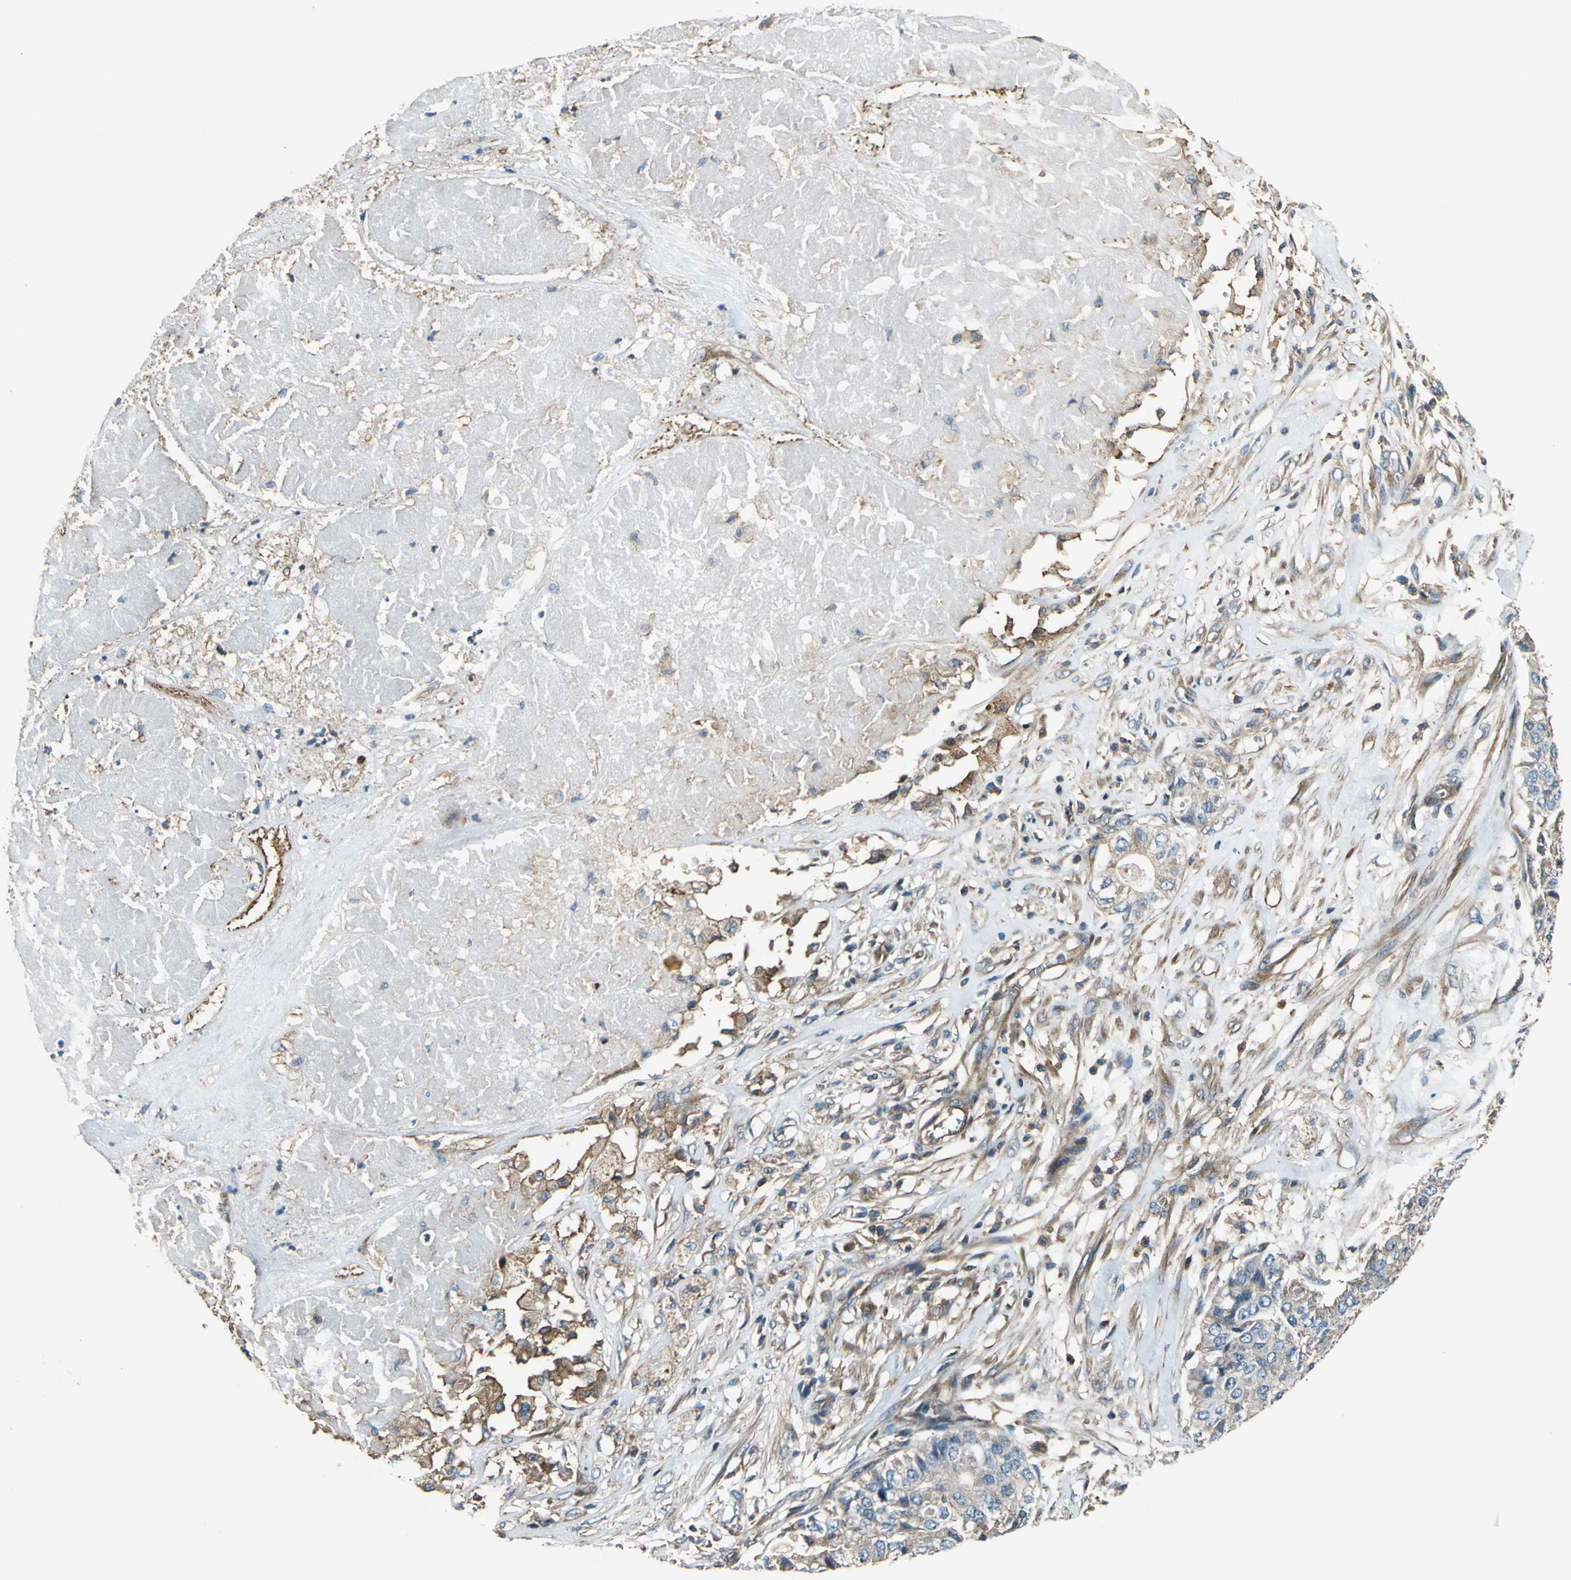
{"staining": {"intensity": "weak", "quantity": "25%-75%", "location": "cytoplasmic/membranous"}, "tissue": "pancreatic cancer", "cell_type": "Tumor cells", "image_type": "cancer", "snomed": [{"axis": "morphology", "description": "Adenocarcinoma, NOS"}, {"axis": "topography", "description": "Pancreas"}], "caption": "Immunohistochemistry (IHC) image of neoplastic tissue: human adenocarcinoma (pancreatic) stained using immunohistochemistry (IHC) displays low levels of weak protein expression localized specifically in the cytoplasmic/membranous of tumor cells, appearing as a cytoplasmic/membranous brown color.", "gene": "PARVA", "patient": {"sex": "male", "age": 50}}